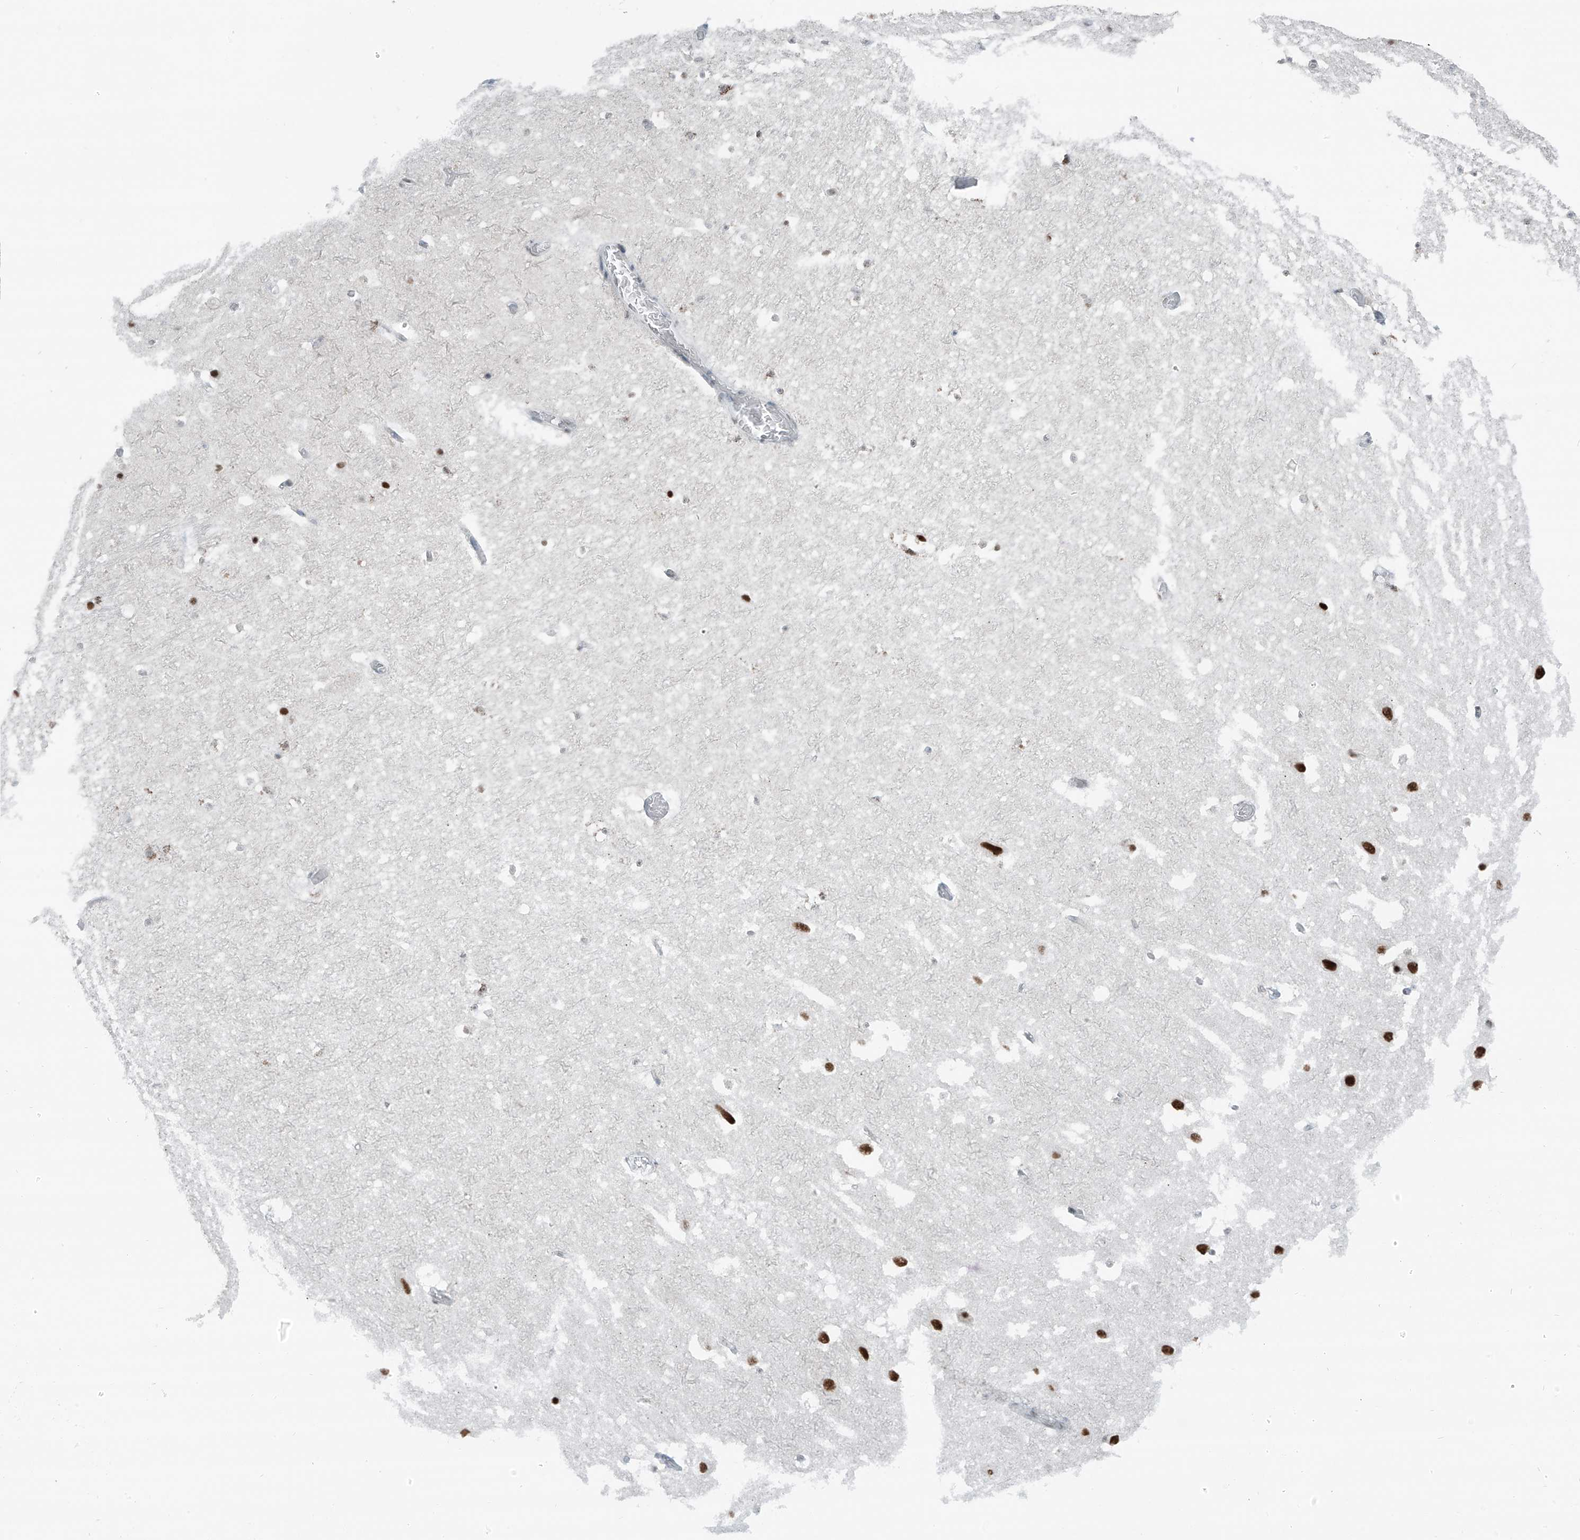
{"staining": {"intensity": "strong", "quantity": "<25%", "location": "nuclear"}, "tissue": "hippocampus", "cell_type": "Glial cells", "image_type": "normal", "snomed": [{"axis": "morphology", "description": "Normal tissue, NOS"}, {"axis": "topography", "description": "Hippocampus"}], "caption": "IHC micrograph of benign hippocampus: hippocampus stained using immunohistochemistry (IHC) exhibits medium levels of strong protein expression localized specifically in the nuclear of glial cells, appearing as a nuclear brown color.", "gene": "WRNIP1", "patient": {"sex": "female", "age": 52}}